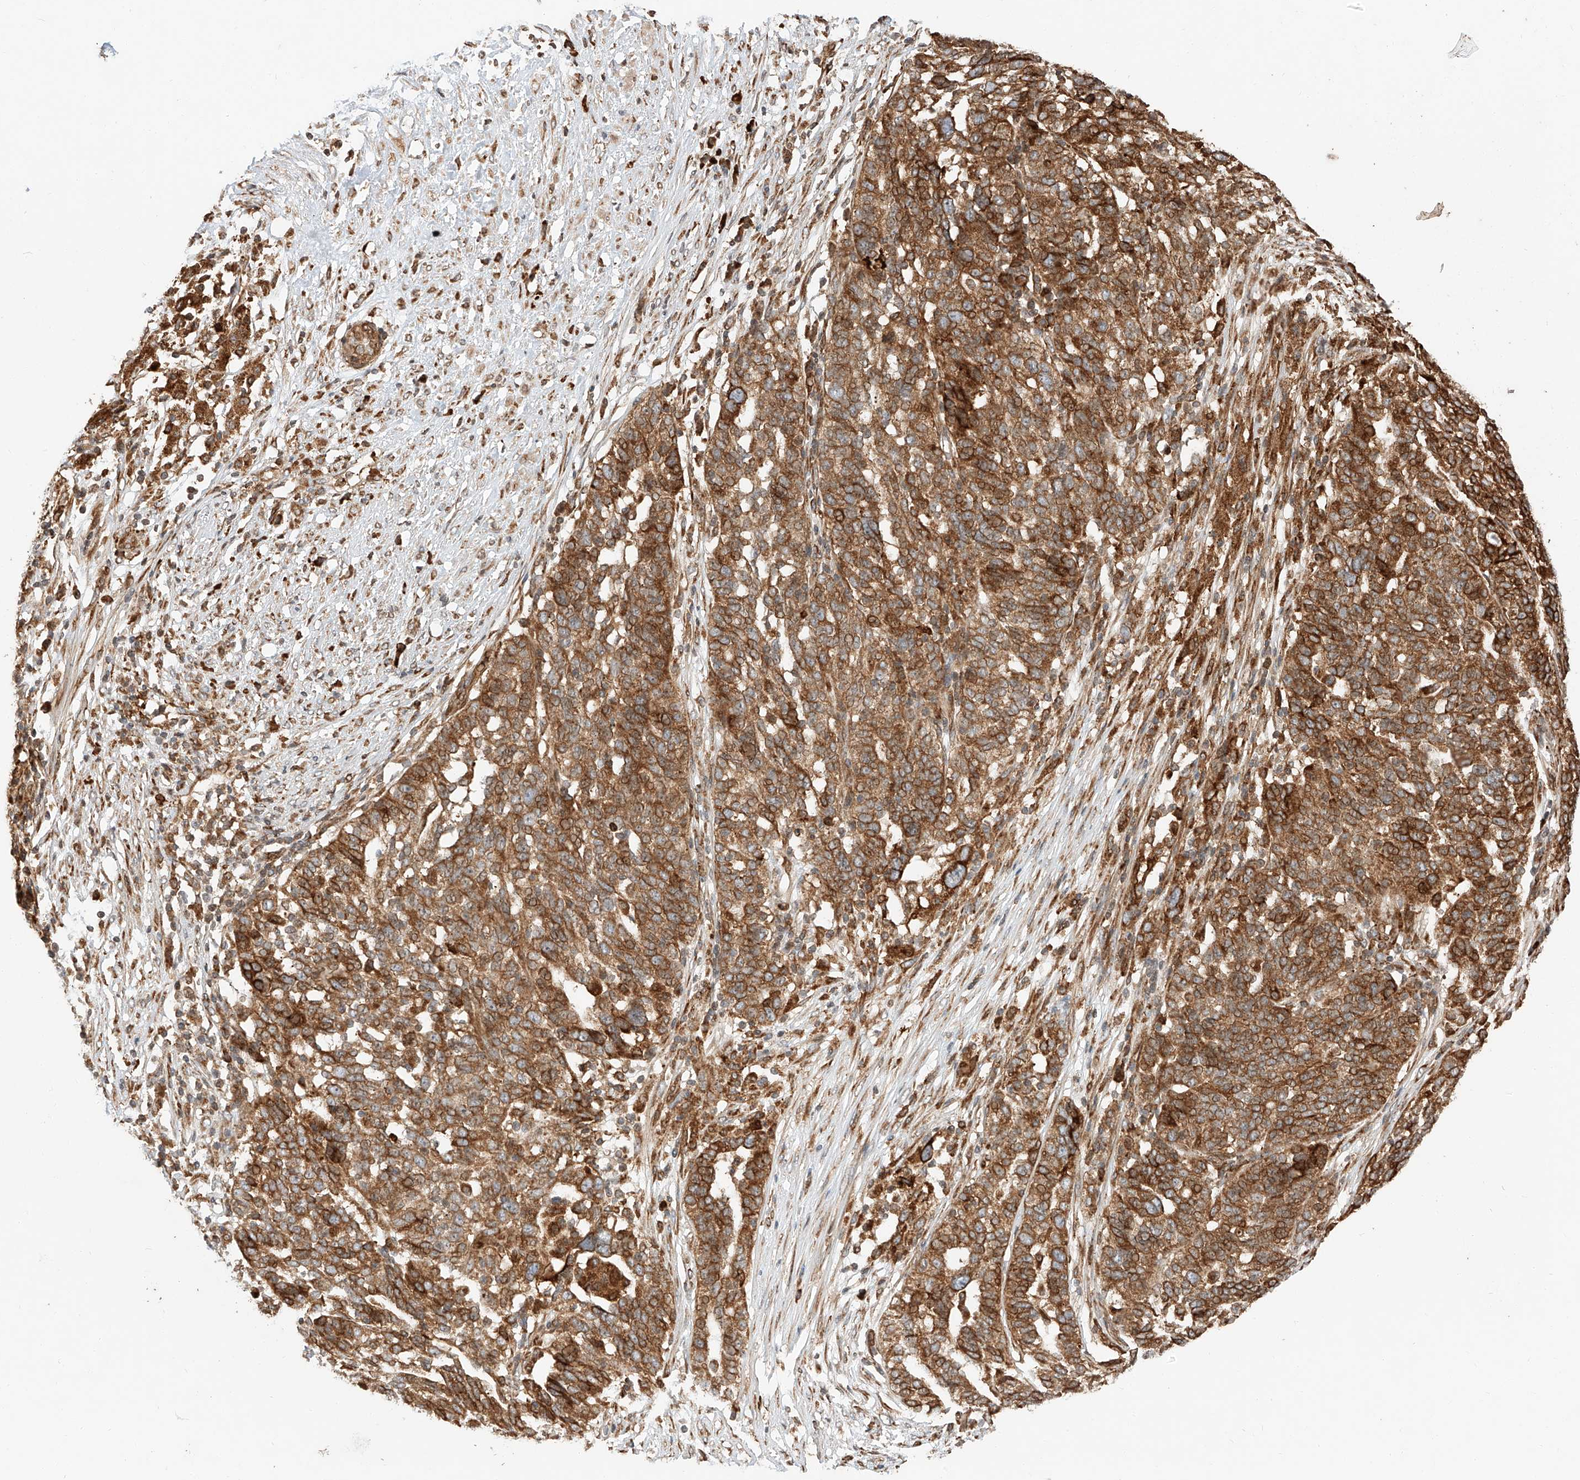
{"staining": {"intensity": "strong", "quantity": ">75%", "location": "cytoplasmic/membranous"}, "tissue": "ovarian cancer", "cell_type": "Tumor cells", "image_type": "cancer", "snomed": [{"axis": "morphology", "description": "Cystadenocarcinoma, serous, NOS"}, {"axis": "topography", "description": "Ovary"}], "caption": "Ovarian cancer stained with a brown dye displays strong cytoplasmic/membranous positive positivity in about >75% of tumor cells.", "gene": "ZNF84", "patient": {"sex": "female", "age": 59}}